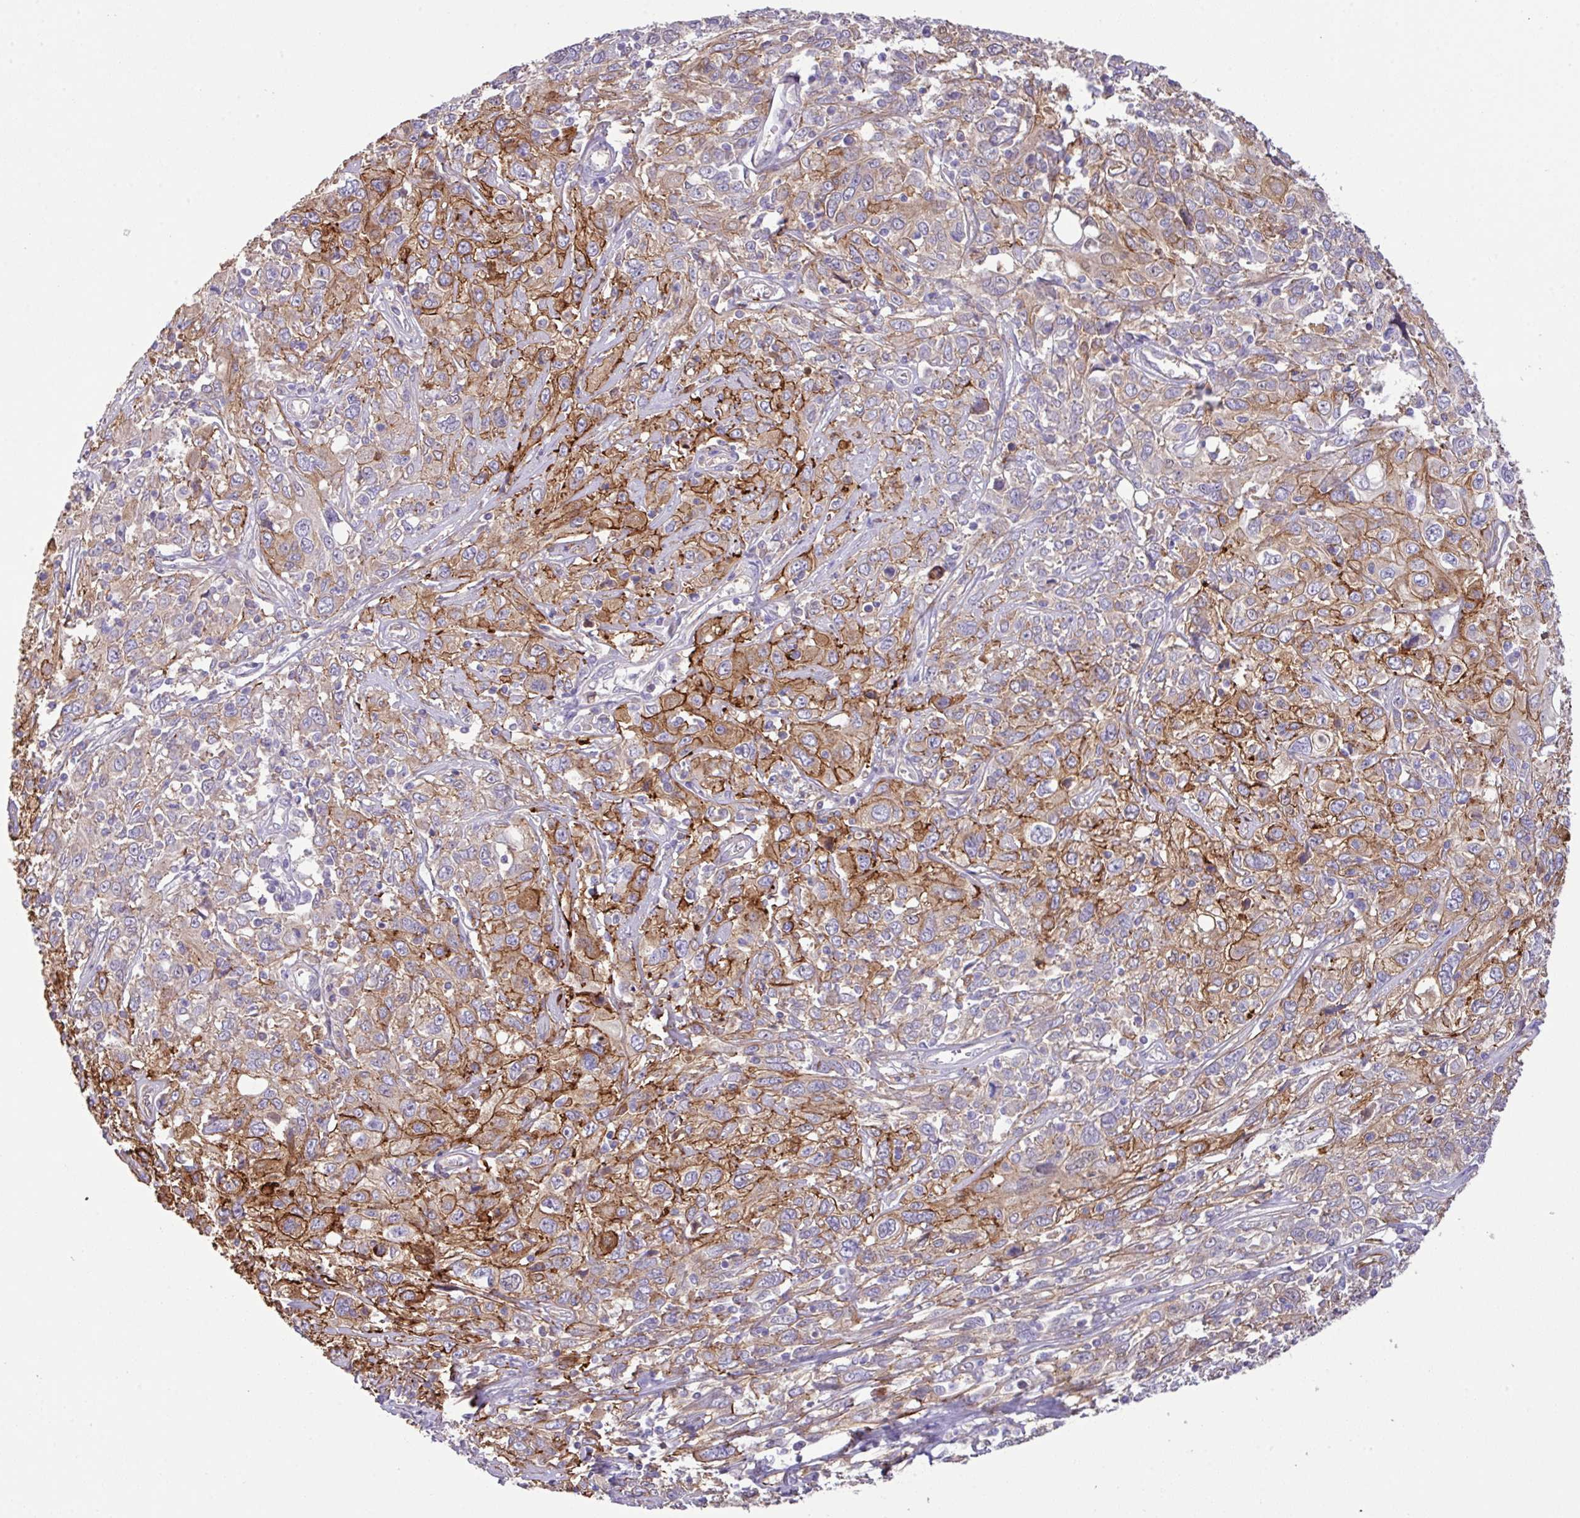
{"staining": {"intensity": "moderate", "quantity": "25%-75%", "location": "cytoplasmic/membranous"}, "tissue": "cervical cancer", "cell_type": "Tumor cells", "image_type": "cancer", "snomed": [{"axis": "morphology", "description": "Squamous cell carcinoma, NOS"}, {"axis": "topography", "description": "Cervix"}], "caption": "Cervical cancer (squamous cell carcinoma) was stained to show a protein in brown. There is medium levels of moderate cytoplasmic/membranous staining in approximately 25%-75% of tumor cells.", "gene": "LRRC53", "patient": {"sex": "female", "age": 46}}